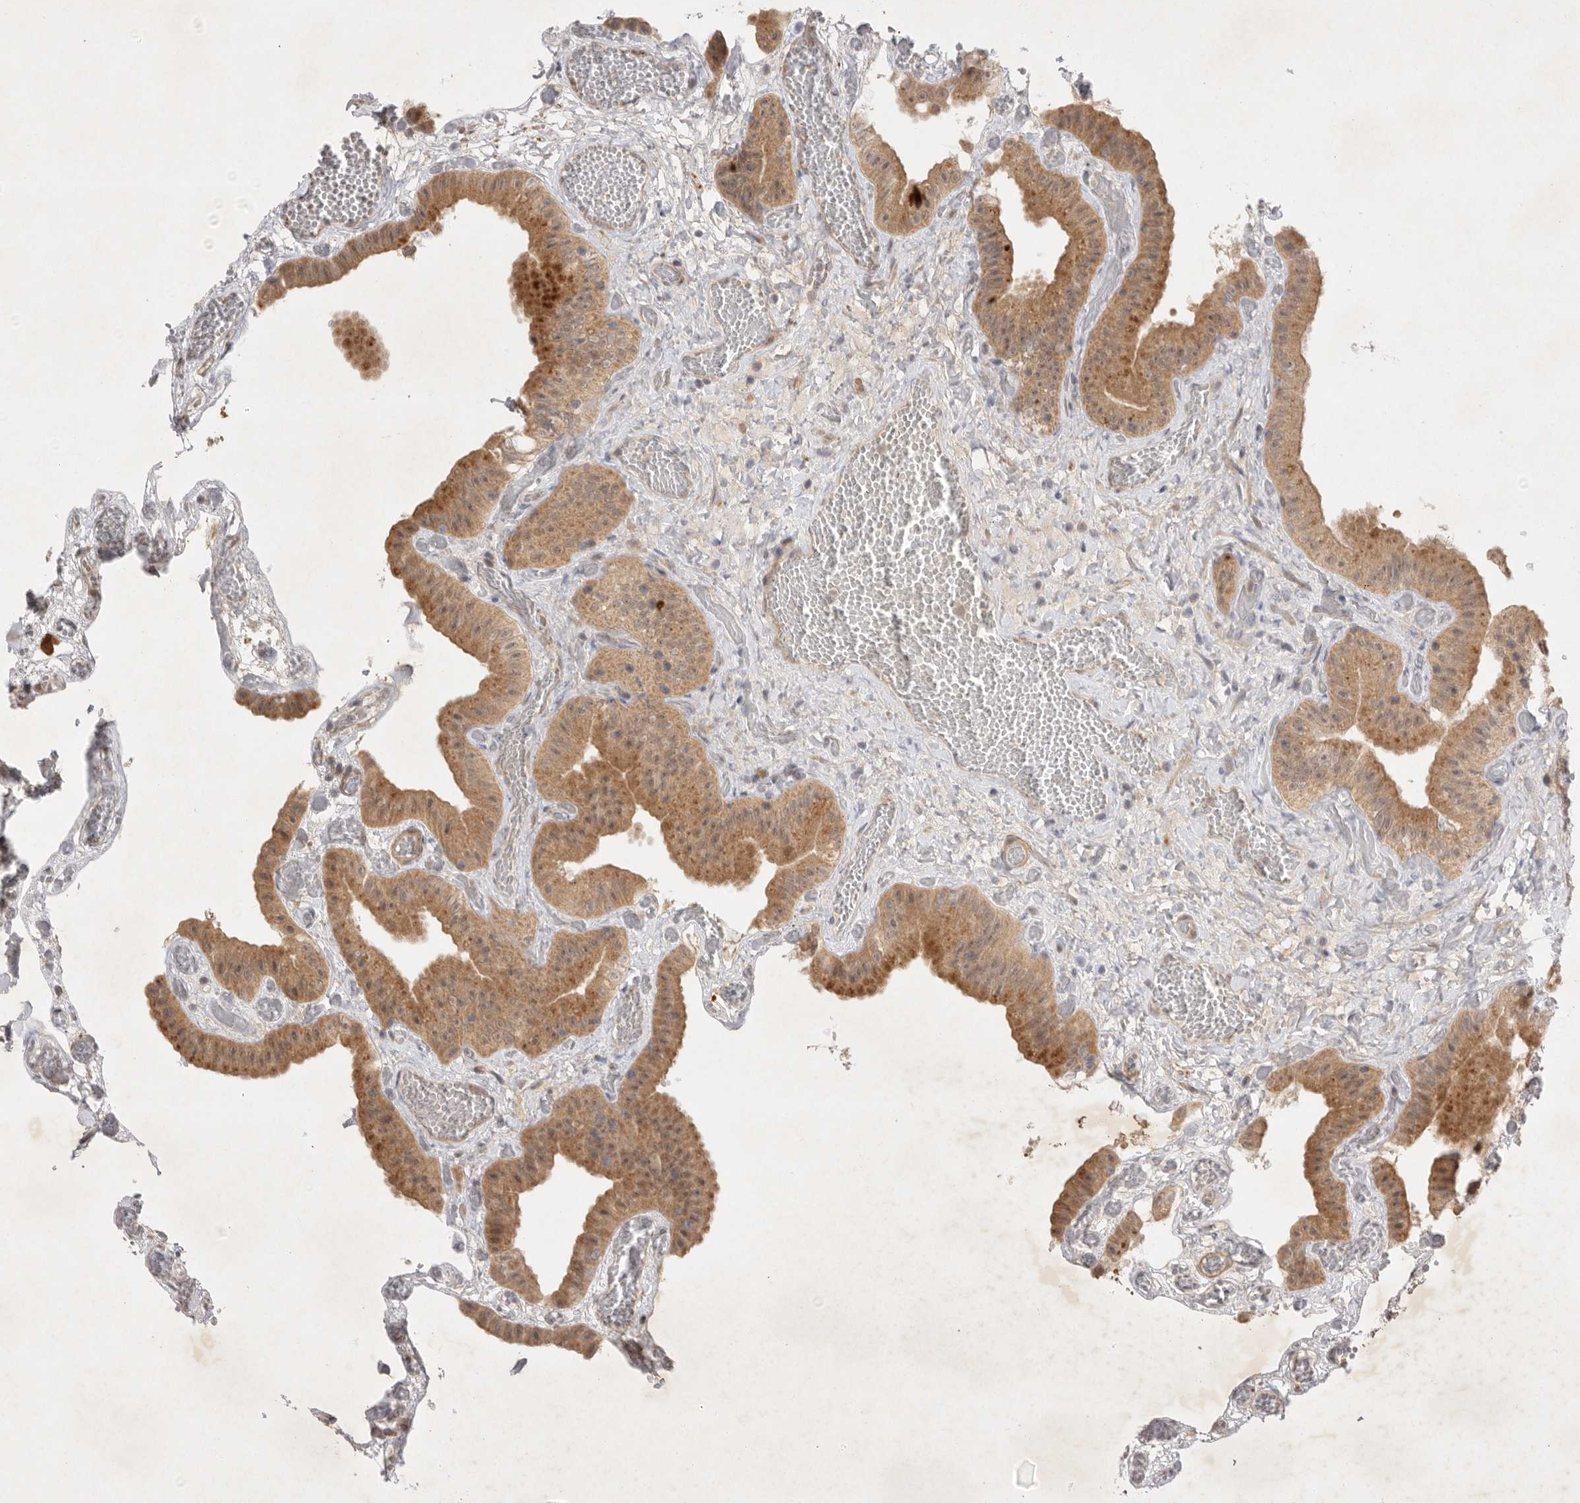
{"staining": {"intensity": "moderate", "quantity": ">75%", "location": "cytoplasmic/membranous"}, "tissue": "gallbladder", "cell_type": "Glandular cells", "image_type": "normal", "snomed": [{"axis": "morphology", "description": "Normal tissue, NOS"}, {"axis": "topography", "description": "Gallbladder"}], "caption": "Immunohistochemical staining of benign gallbladder shows >75% levels of moderate cytoplasmic/membranous protein positivity in about >75% of glandular cells. Using DAB (3,3'-diaminobenzidine) (brown) and hematoxylin (blue) stains, captured at high magnification using brightfield microscopy.", "gene": "PTPDC1", "patient": {"sex": "female", "age": 64}}